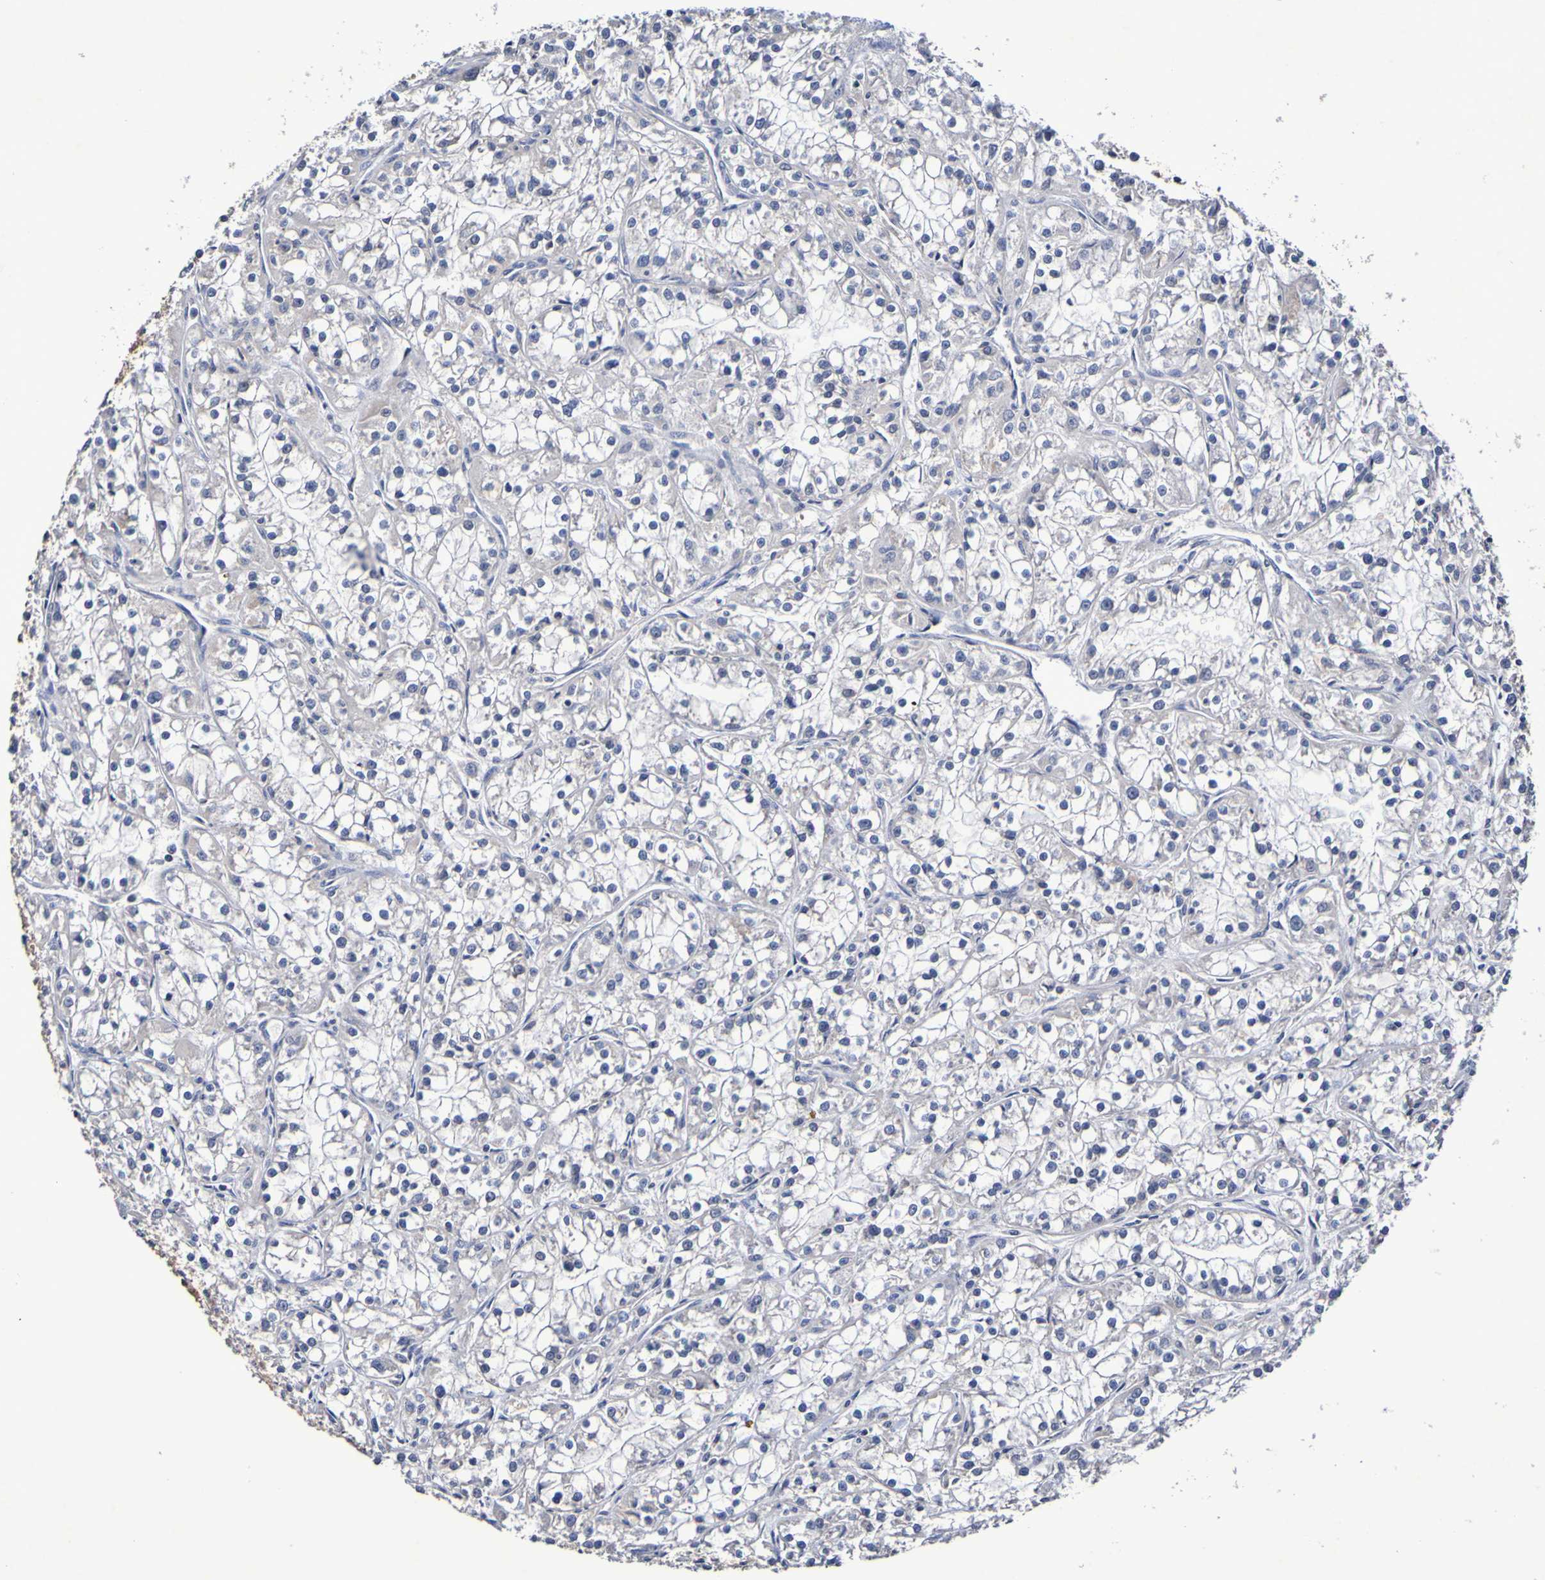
{"staining": {"intensity": "negative", "quantity": "none", "location": "none"}, "tissue": "renal cancer", "cell_type": "Tumor cells", "image_type": "cancer", "snomed": [{"axis": "morphology", "description": "Adenocarcinoma, NOS"}, {"axis": "topography", "description": "Kidney"}], "caption": "A micrograph of renal cancer (adenocarcinoma) stained for a protein displays no brown staining in tumor cells.", "gene": "PTP4A2", "patient": {"sex": "female", "age": 52}}